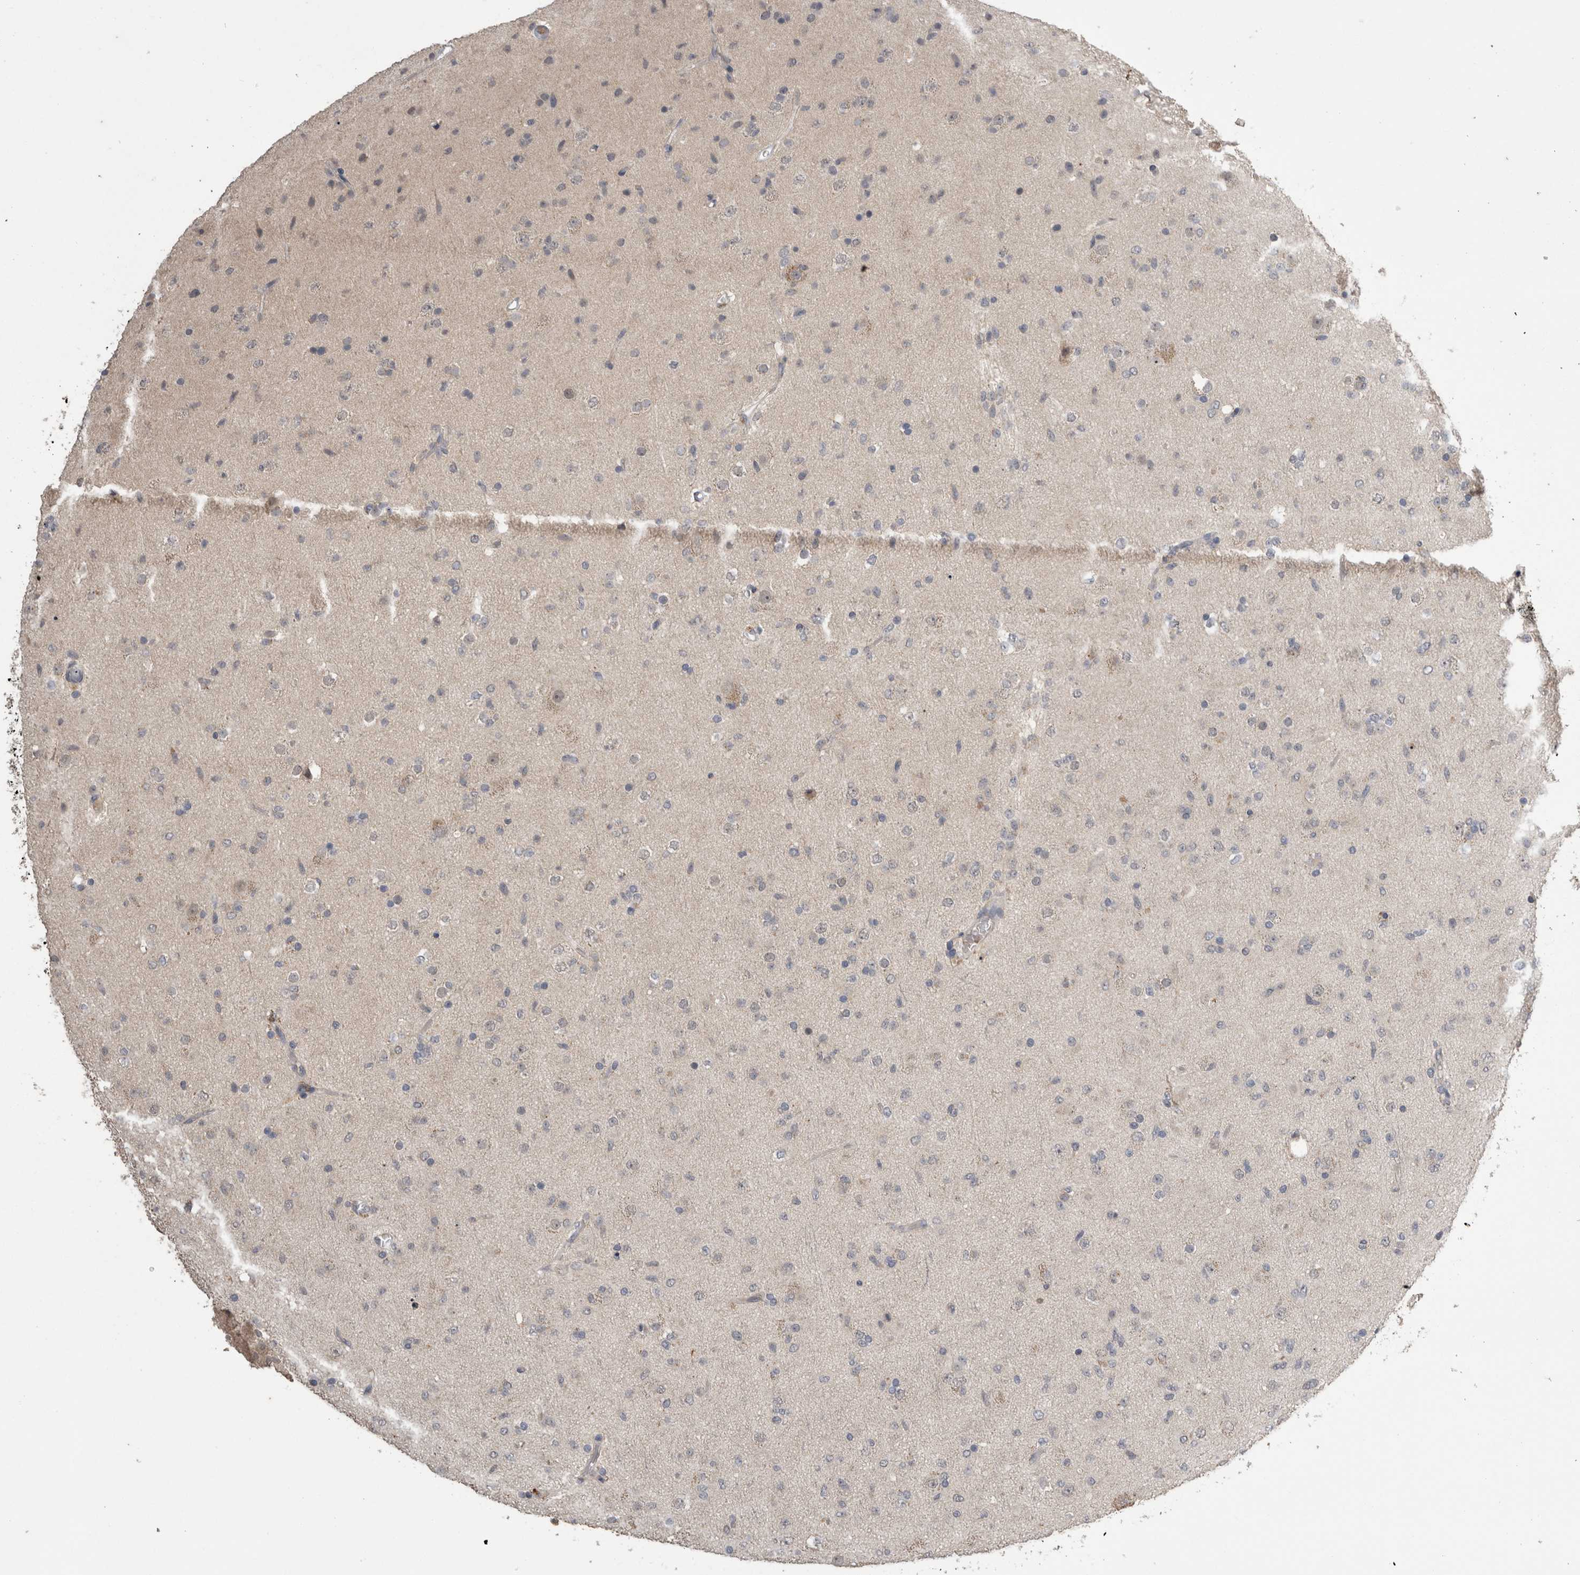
{"staining": {"intensity": "negative", "quantity": "none", "location": "none"}, "tissue": "glioma", "cell_type": "Tumor cells", "image_type": "cancer", "snomed": [{"axis": "morphology", "description": "Glioma, malignant, Low grade"}, {"axis": "topography", "description": "Brain"}], "caption": "IHC of malignant low-grade glioma displays no staining in tumor cells. (Brightfield microscopy of DAB immunohistochemistry (IHC) at high magnification).", "gene": "ANXA13", "patient": {"sex": "male", "age": 65}}